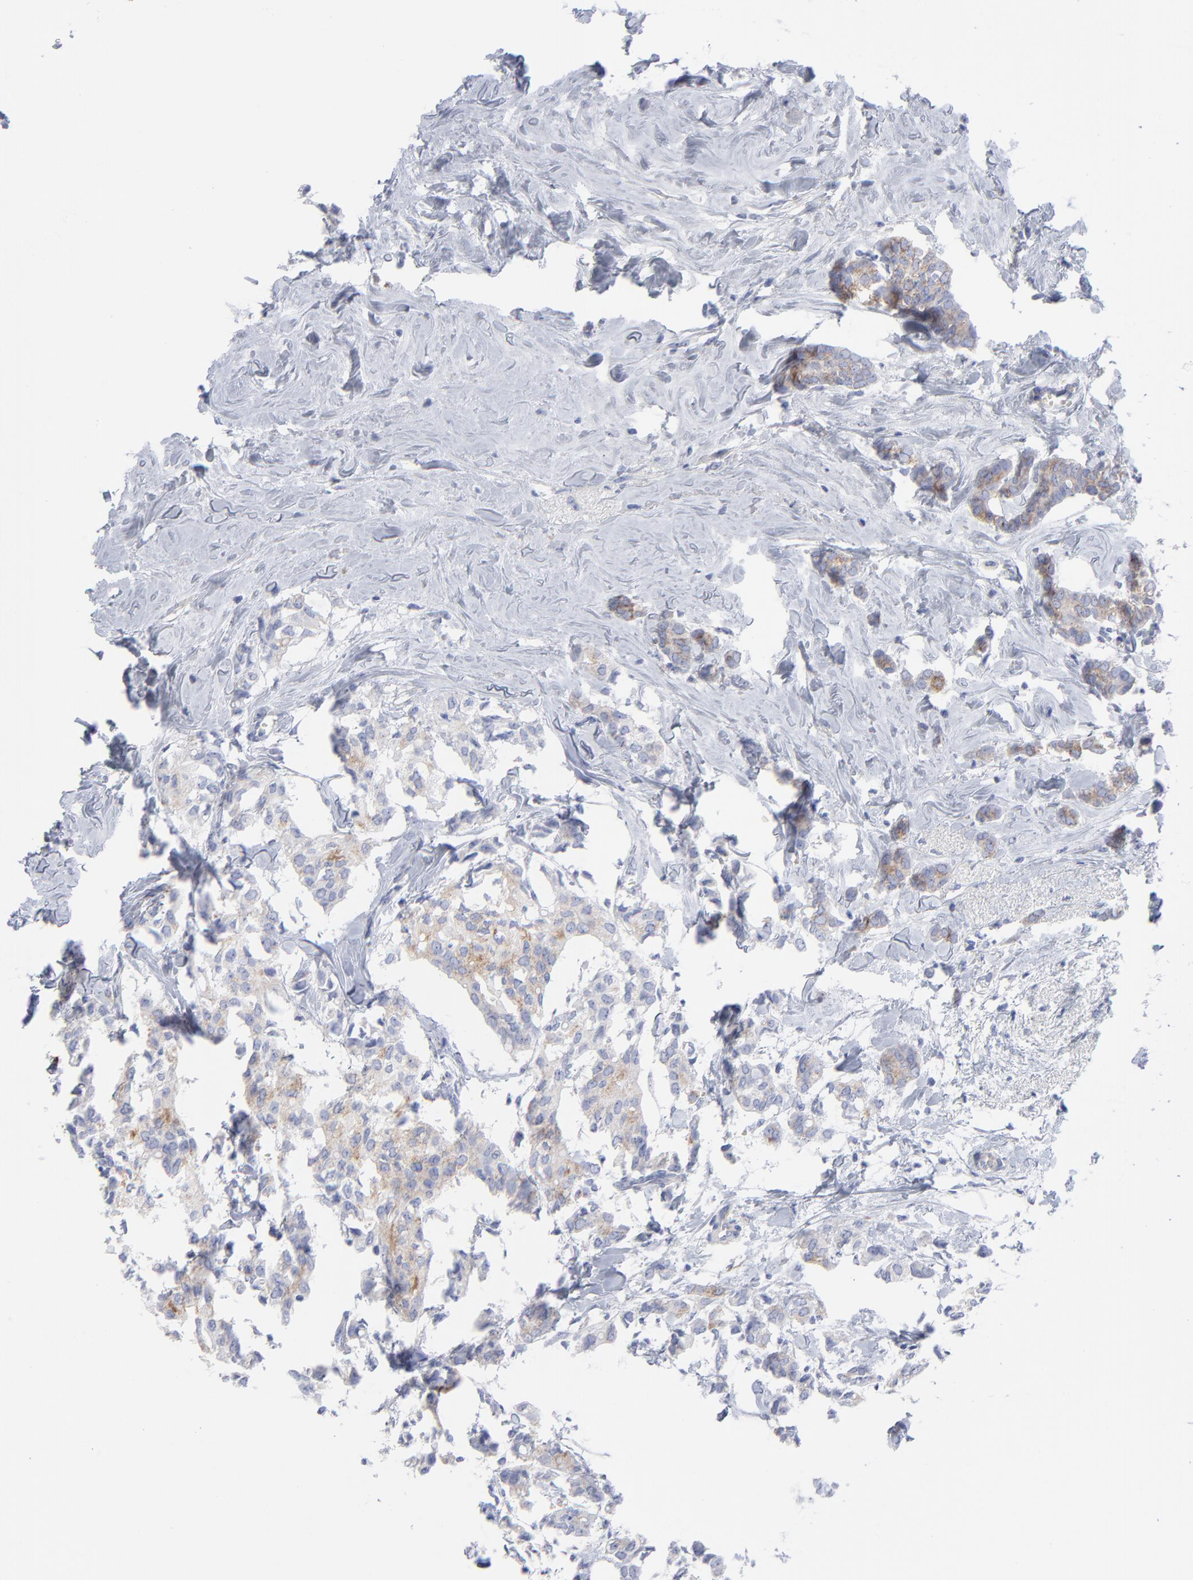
{"staining": {"intensity": "moderate", "quantity": "25%-75%", "location": "cytoplasmic/membranous"}, "tissue": "breast cancer", "cell_type": "Tumor cells", "image_type": "cancer", "snomed": [{"axis": "morphology", "description": "Duct carcinoma"}, {"axis": "topography", "description": "Breast"}], "caption": "Brown immunohistochemical staining in breast cancer (invasive ductal carcinoma) shows moderate cytoplasmic/membranous positivity in approximately 25%-75% of tumor cells.", "gene": "CNTN3", "patient": {"sex": "female", "age": 84}}